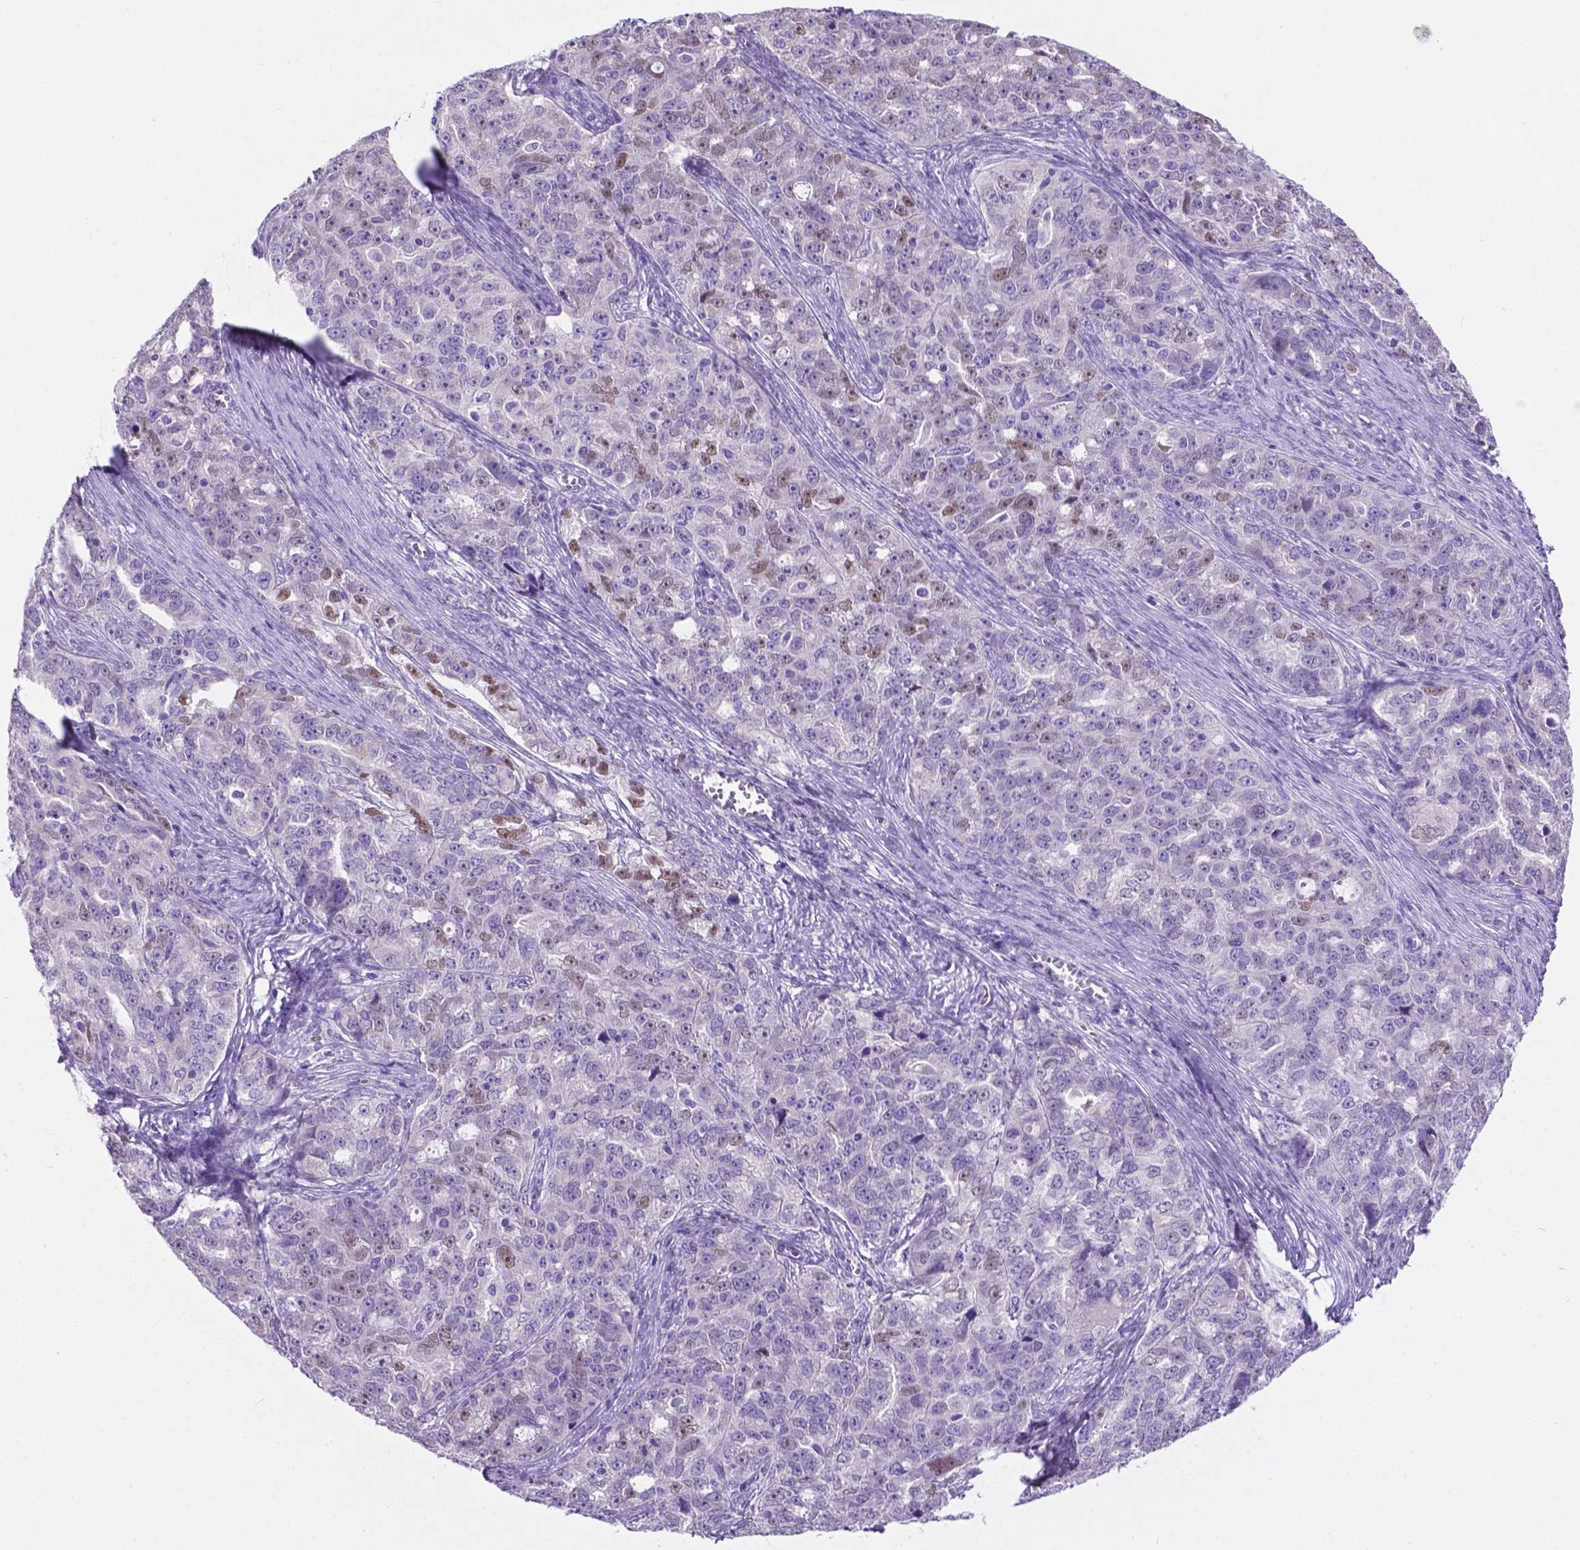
{"staining": {"intensity": "weak", "quantity": "<25%", "location": "nuclear"}, "tissue": "ovarian cancer", "cell_type": "Tumor cells", "image_type": "cancer", "snomed": [{"axis": "morphology", "description": "Cystadenocarcinoma, serous, NOS"}, {"axis": "topography", "description": "Ovary"}], "caption": "This photomicrograph is of ovarian cancer (serous cystadenocarcinoma) stained with immunohistochemistry (IHC) to label a protein in brown with the nuclei are counter-stained blue. There is no positivity in tumor cells. (DAB (3,3'-diaminobenzidine) immunohistochemistry, high magnification).", "gene": "TMEM210", "patient": {"sex": "female", "age": 51}}